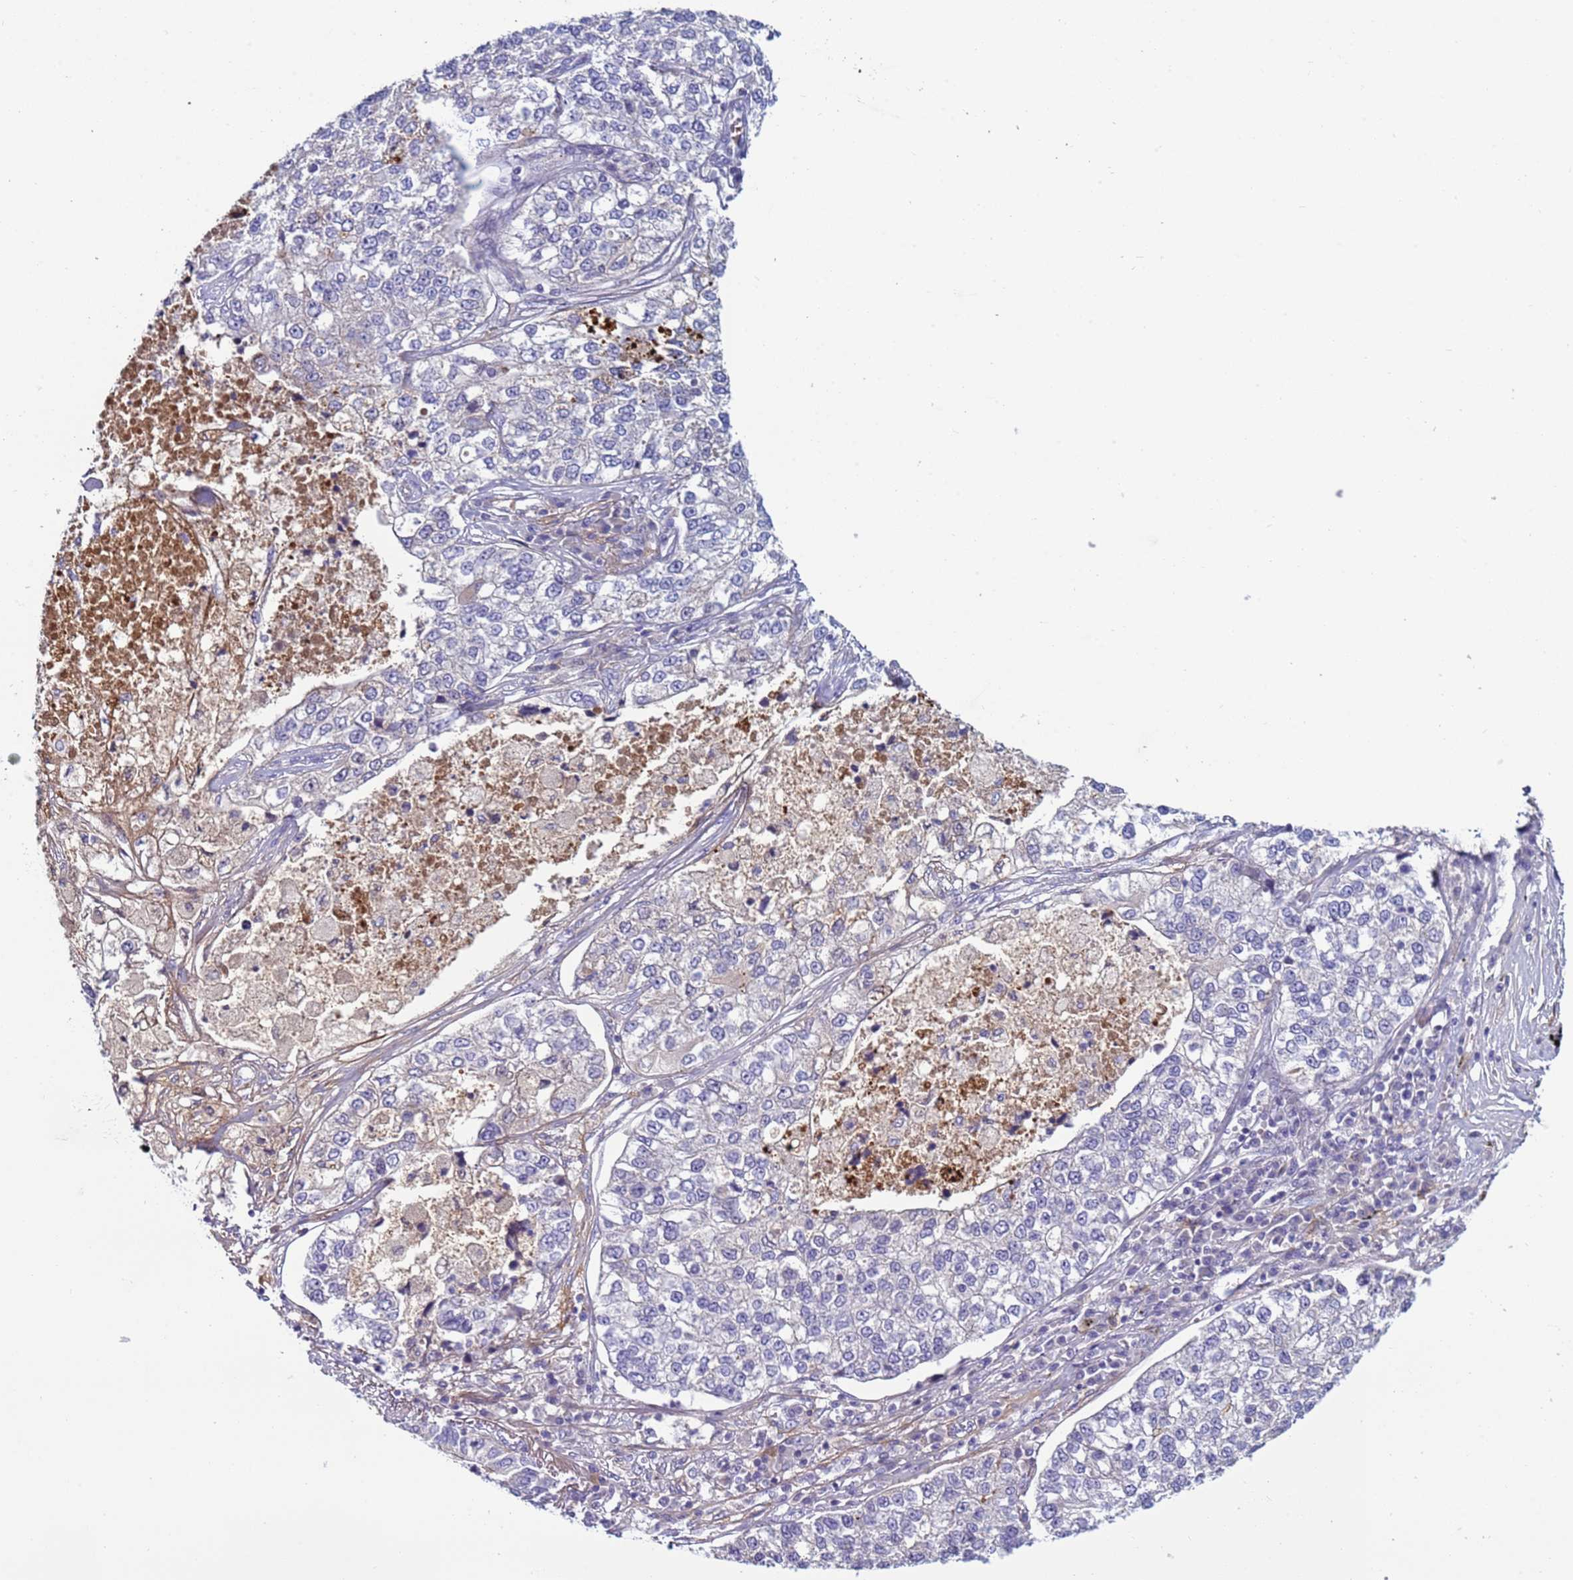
{"staining": {"intensity": "negative", "quantity": "none", "location": "none"}, "tissue": "lung cancer", "cell_type": "Tumor cells", "image_type": "cancer", "snomed": [{"axis": "morphology", "description": "Adenocarcinoma, NOS"}, {"axis": "topography", "description": "Lung"}], "caption": "DAB immunohistochemical staining of lung cancer (adenocarcinoma) exhibits no significant positivity in tumor cells. (DAB IHC with hematoxylin counter stain).", "gene": "TRIM51", "patient": {"sex": "male", "age": 49}}